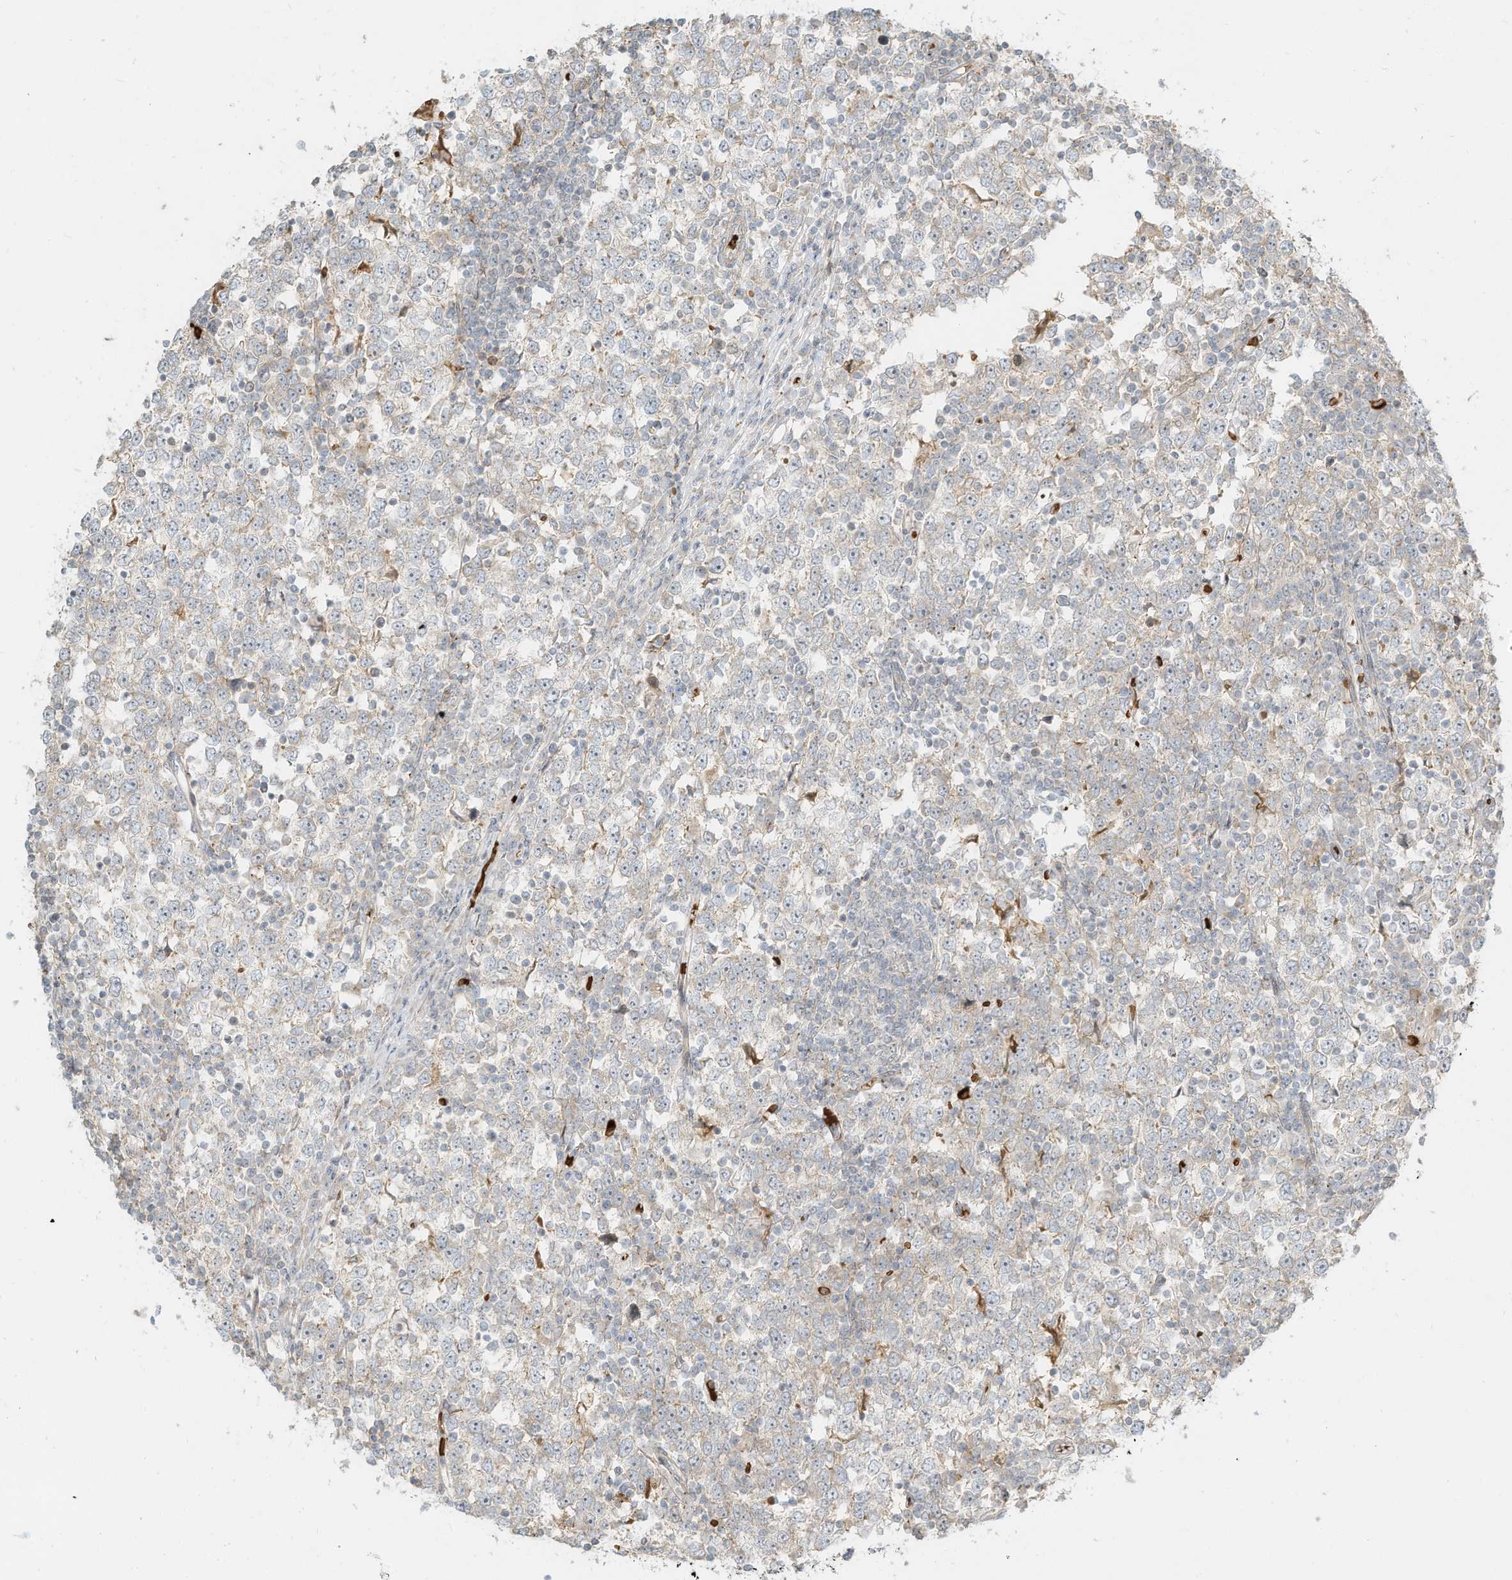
{"staining": {"intensity": "negative", "quantity": "none", "location": "none"}, "tissue": "testis cancer", "cell_type": "Tumor cells", "image_type": "cancer", "snomed": [{"axis": "morphology", "description": "Seminoma, NOS"}, {"axis": "topography", "description": "Testis"}], "caption": "This is an IHC photomicrograph of human seminoma (testis). There is no staining in tumor cells.", "gene": "OFD1", "patient": {"sex": "male", "age": 65}}